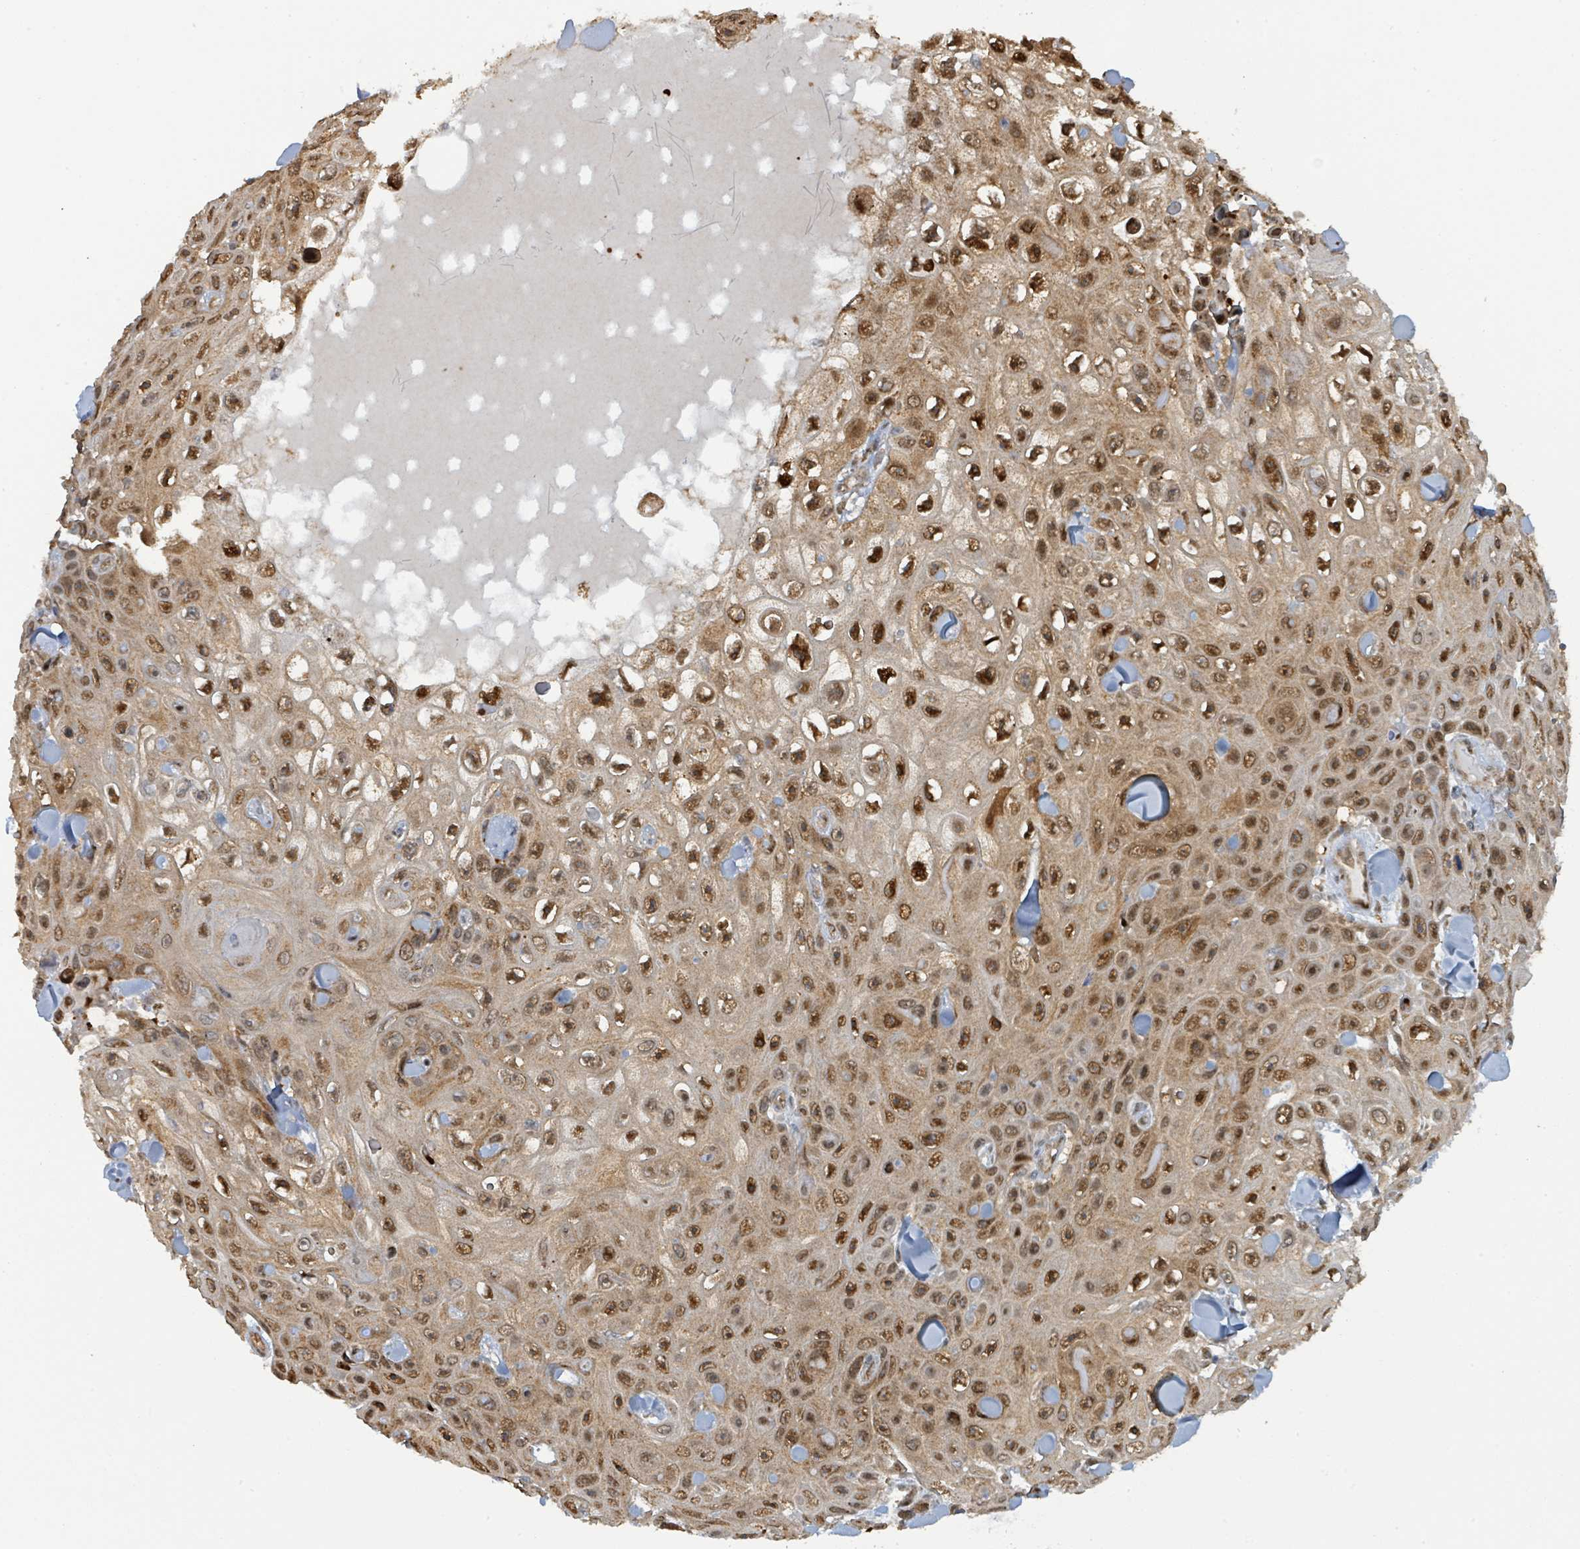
{"staining": {"intensity": "strong", "quantity": ">75%", "location": "cytoplasmic/membranous,nuclear"}, "tissue": "skin cancer", "cell_type": "Tumor cells", "image_type": "cancer", "snomed": [{"axis": "morphology", "description": "Squamous cell carcinoma, NOS"}, {"axis": "topography", "description": "Skin"}], "caption": "A micrograph showing strong cytoplasmic/membranous and nuclear expression in approximately >75% of tumor cells in skin squamous cell carcinoma, as visualized by brown immunohistochemical staining.", "gene": "PSMB7", "patient": {"sex": "male", "age": 82}}